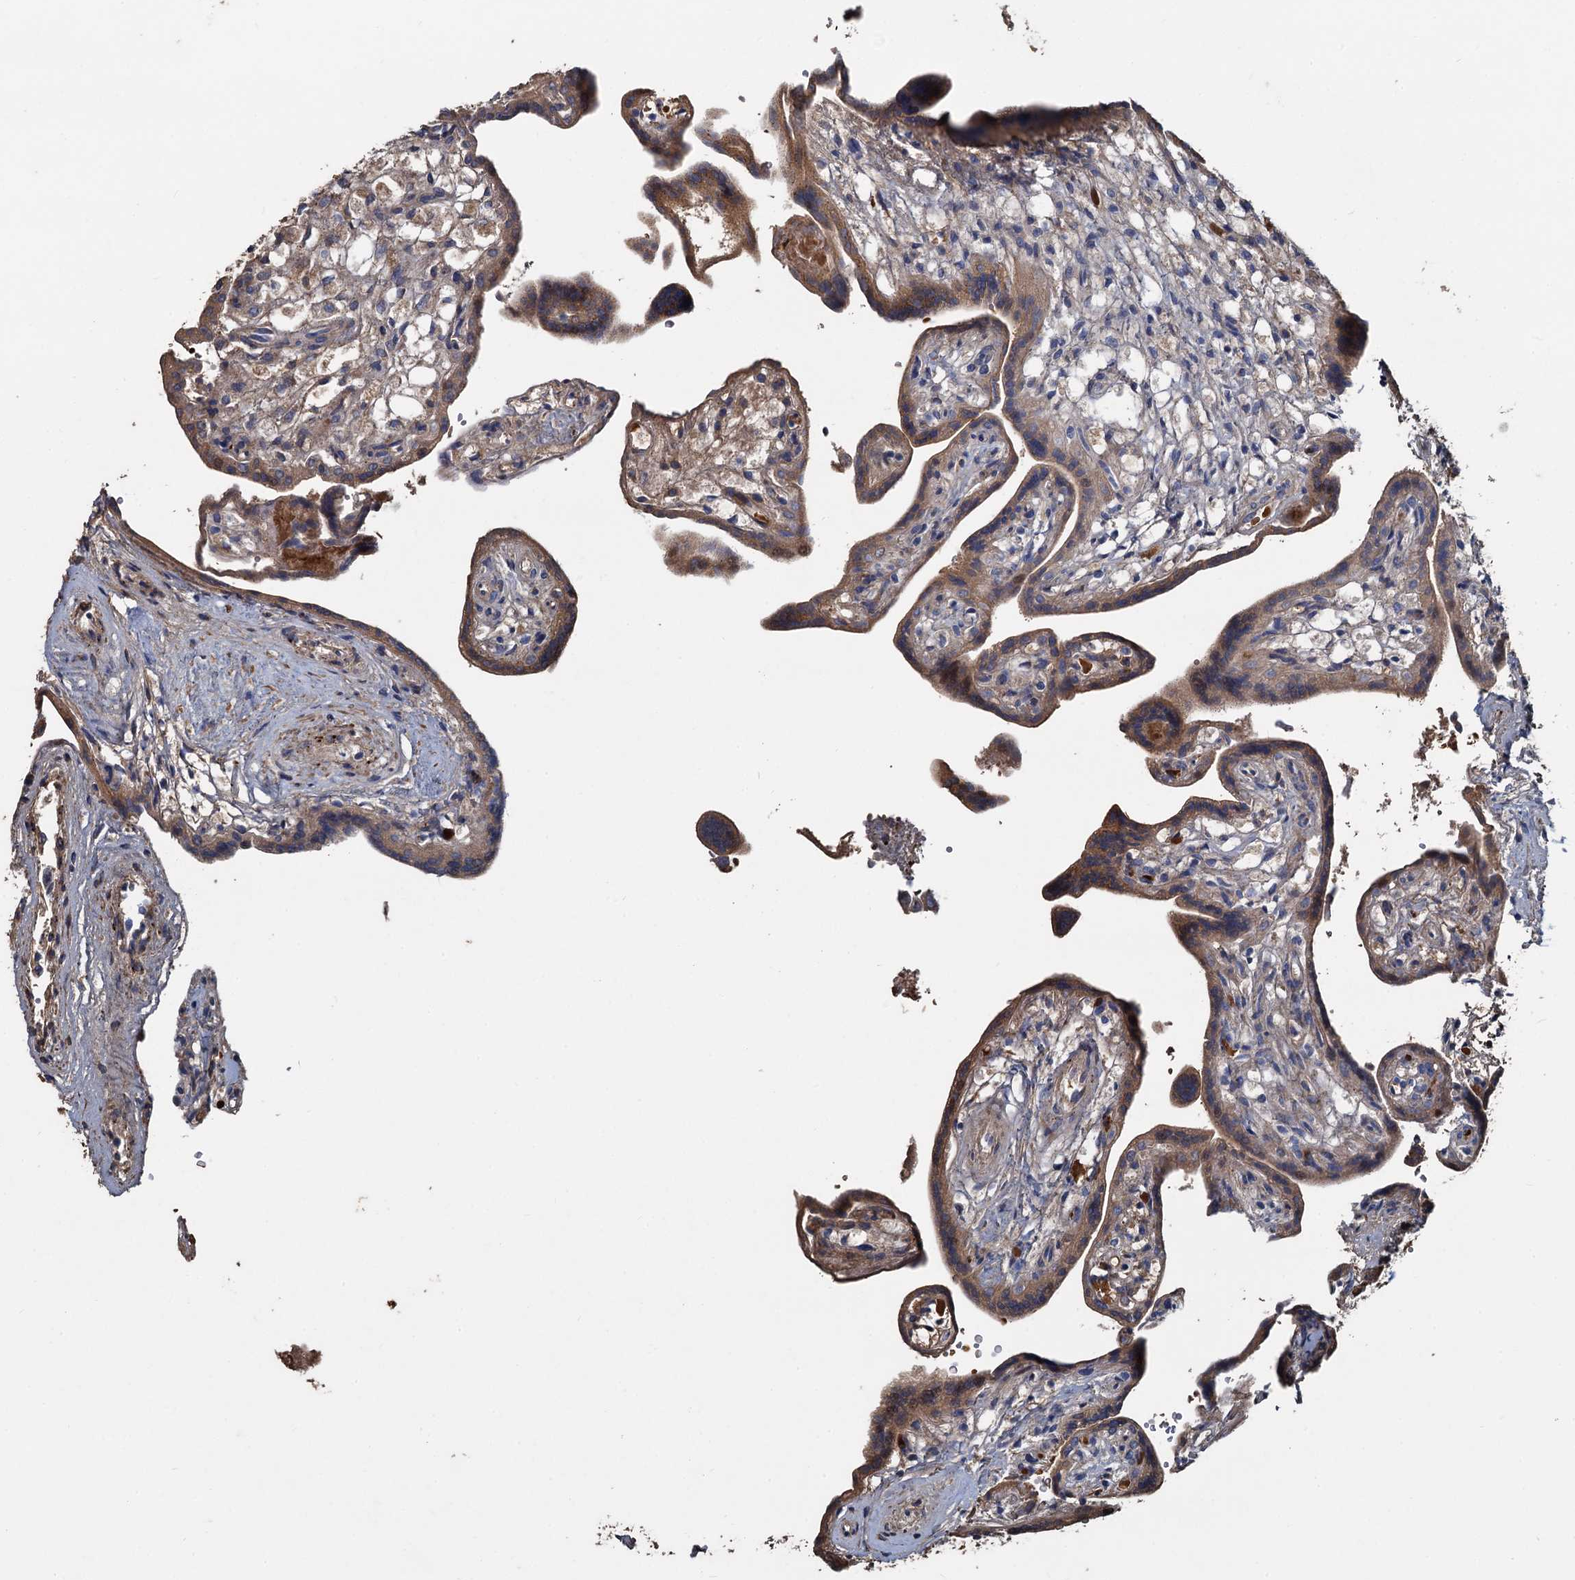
{"staining": {"intensity": "moderate", "quantity": "25%-75%", "location": "cytoplasmic/membranous"}, "tissue": "placenta", "cell_type": "Trophoblastic cells", "image_type": "normal", "snomed": [{"axis": "morphology", "description": "Normal tissue, NOS"}, {"axis": "topography", "description": "Placenta"}], "caption": "Immunohistochemical staining of normal placenta displays moderate cytoplasmic/membranous protein expression in about 25%-75% of trophoblastic cells.", "gene": "TCTN2", "patient": {"sex": "female", "age": 37}}